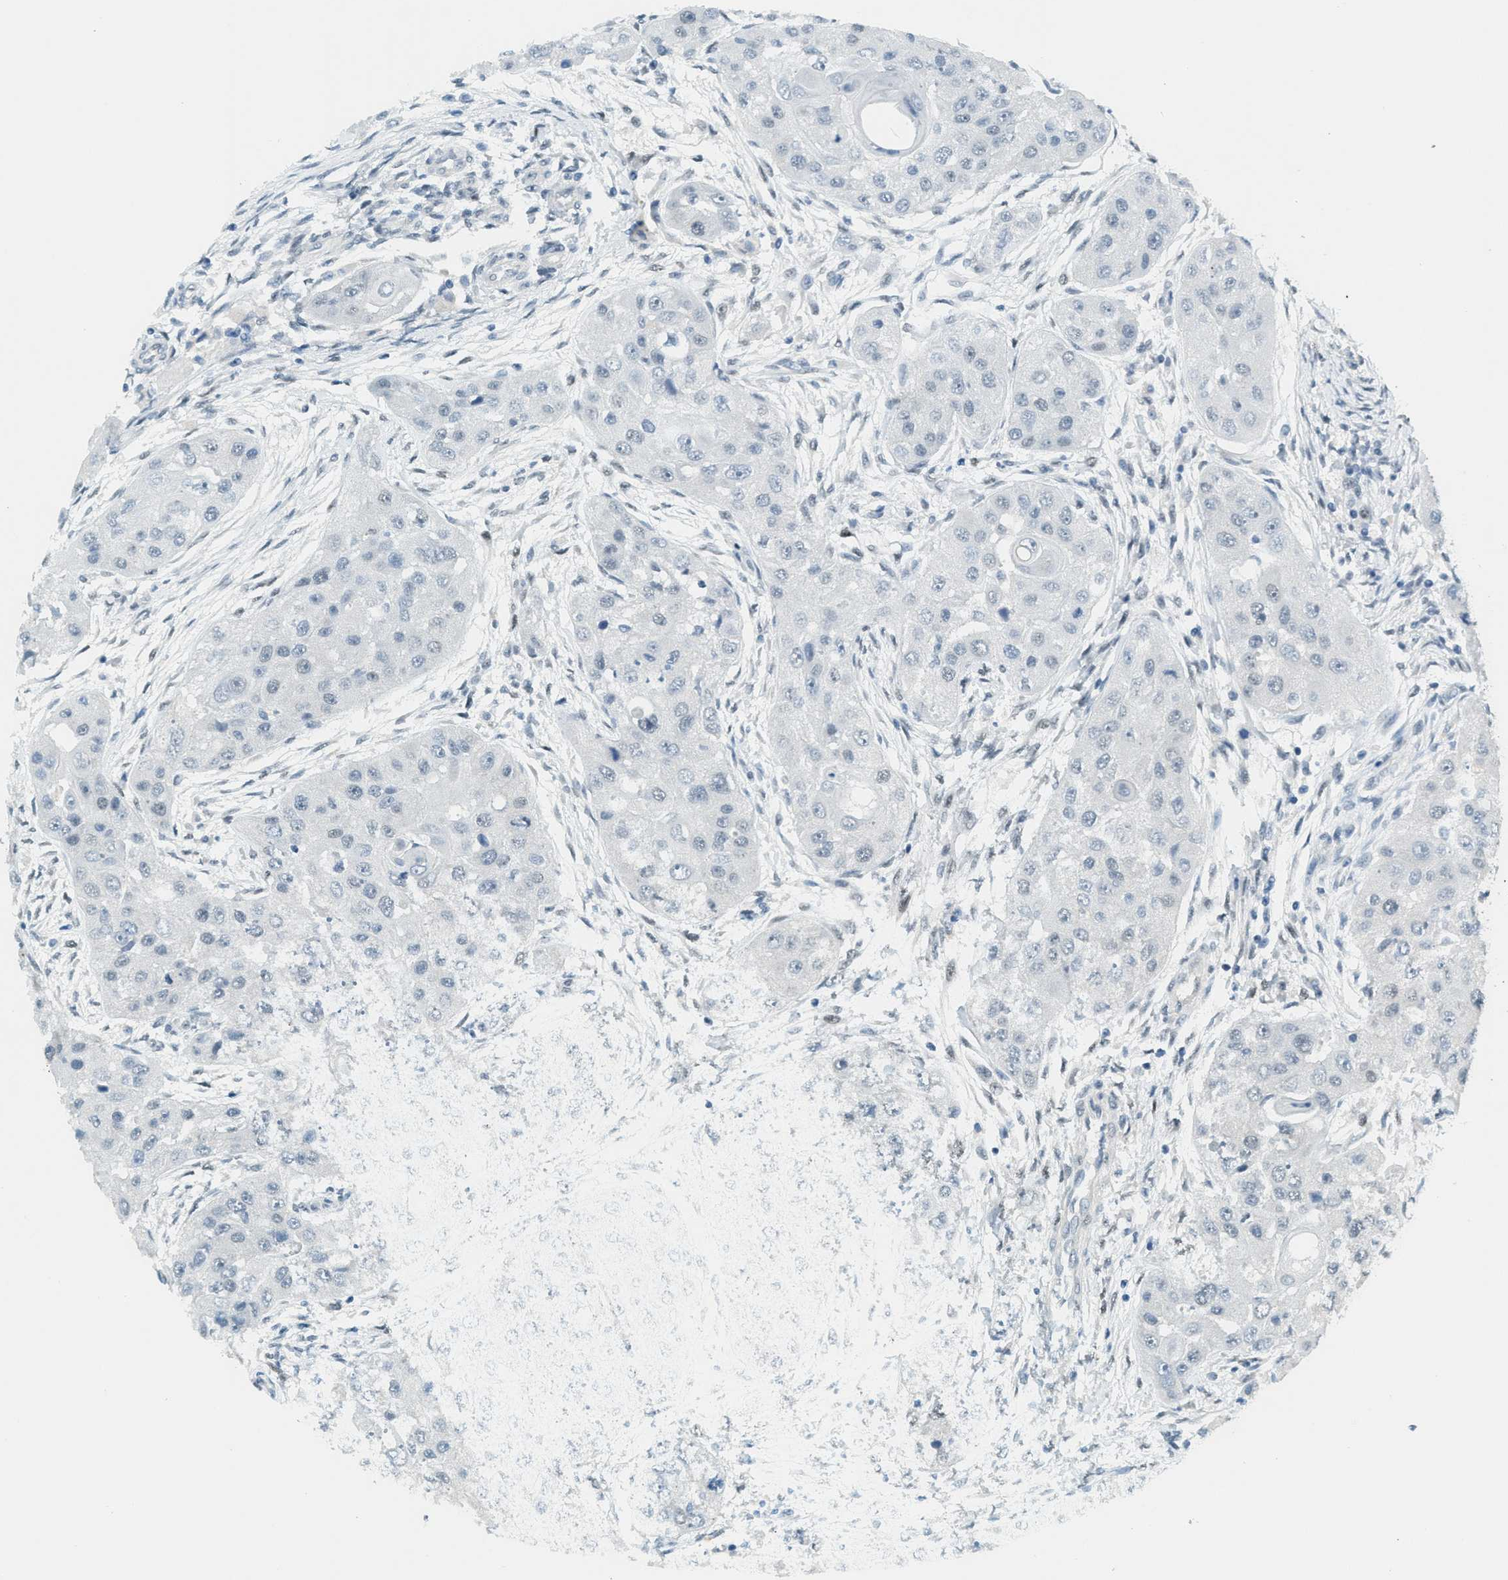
{"staining": {"intensity": "negative", "quantity": "none", "location": "none"}, "tissue": "head and neck cancer", "cell_type": "Tumor cells", "image_type": "cancer", "snomed": [{"axis": "morphology", "description": "Normal tissue, NOS"}, {"axis": "morphology", "description": "Squamous cell carcinoma, NOS"}, {"axis": "topography", "description": "Skeletal muscle"}, {"axis": "topography", "description": "Head-Neck"}], "caption": "DAB immunohistochemical staining of human squamous cell carcinoma (head and neck) displays no significant expression in tumor cells.", "gene": "TCF3", "patient": {"sex": "male", "age": 51}}